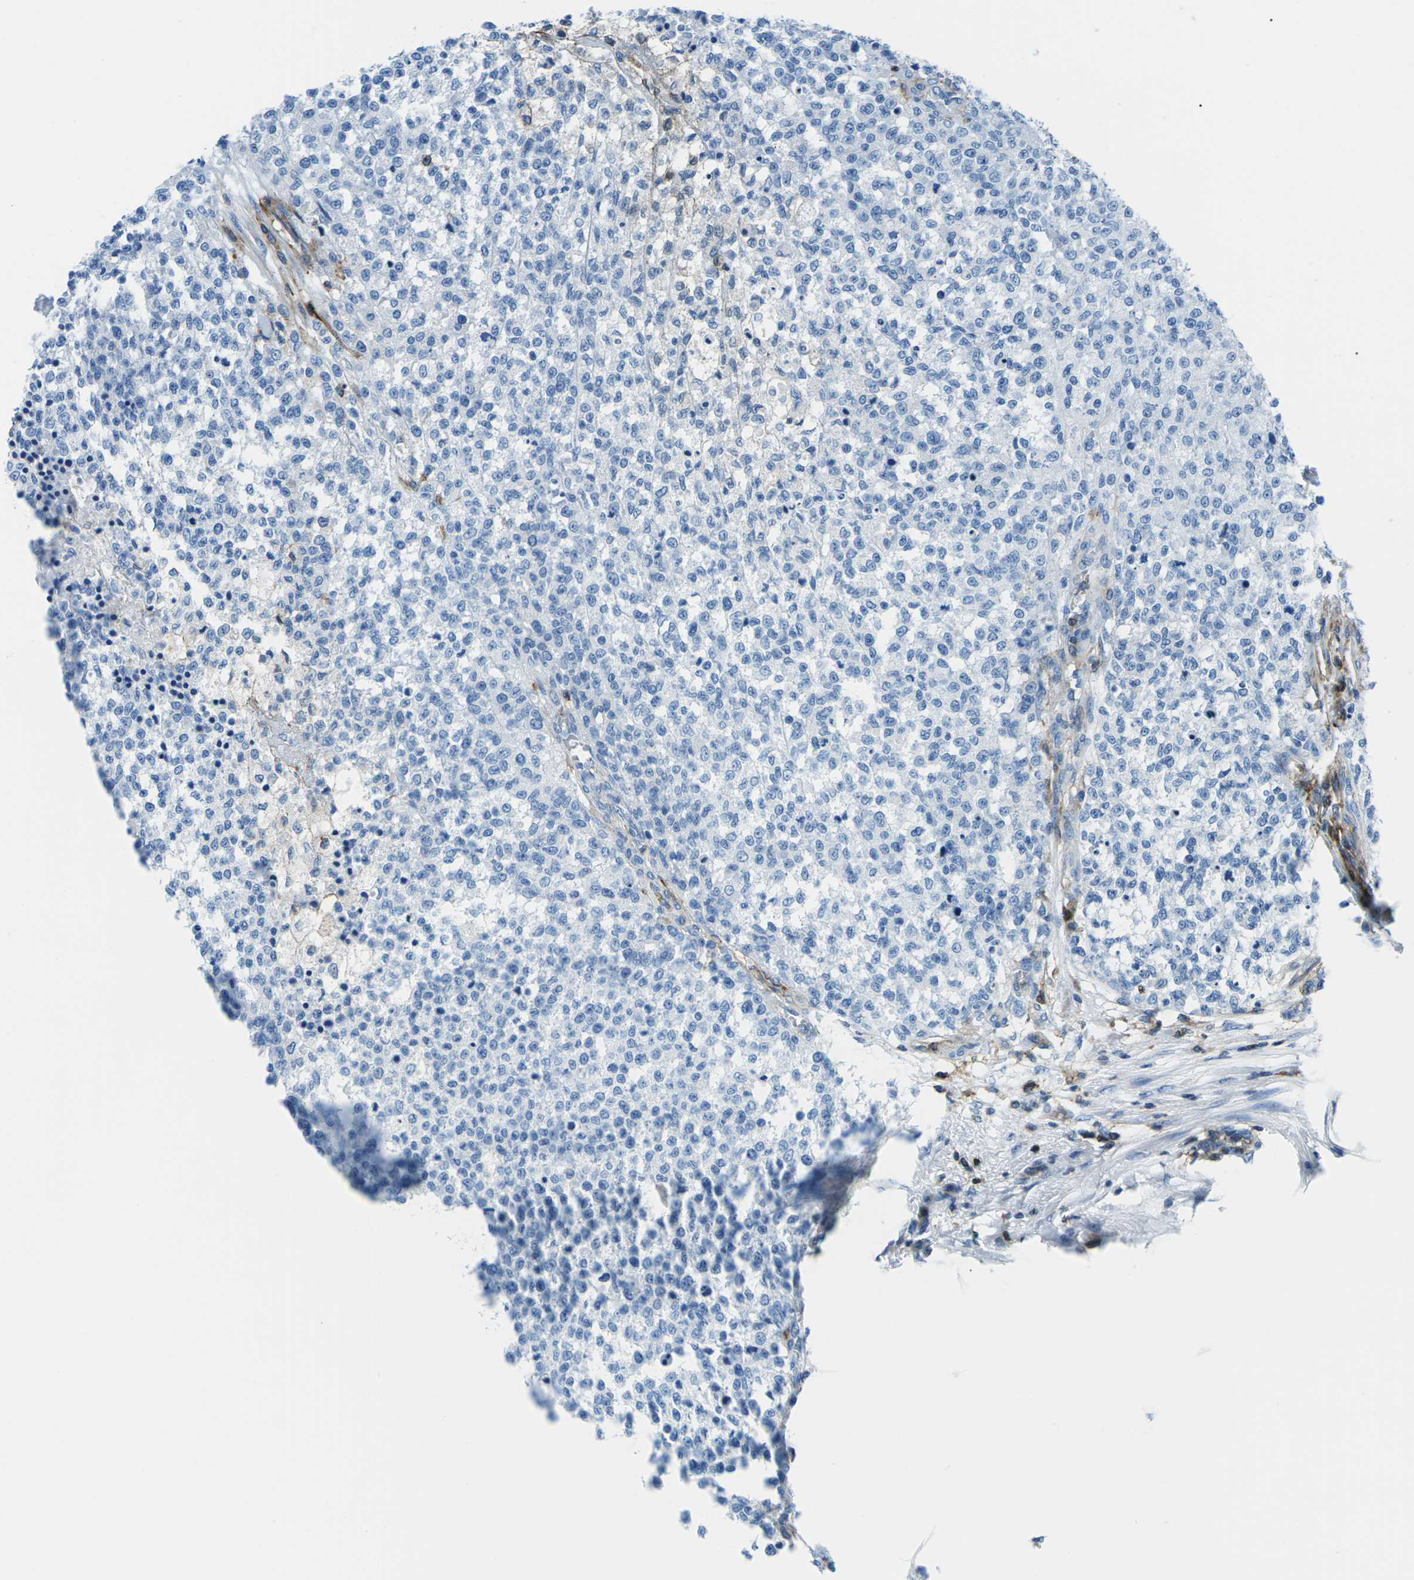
{"staining": {"intensity": "negative", "quantity": "none", "location": "none"}, "tissue": "testis cancer", "cell_type": "Tumor cells", "image_type": "cancer", "snomed": [{"axis": "morphology", "description": "Seminoma, NOS"}, {"axis": "topography", "description": "Testis"}], "caption": "Testis cancer (seminoma) stained for a protein using IHC reveals no staining tumor cells.", "gene": "SOCS4", "patient": {"sex": "male", "age": 59}}